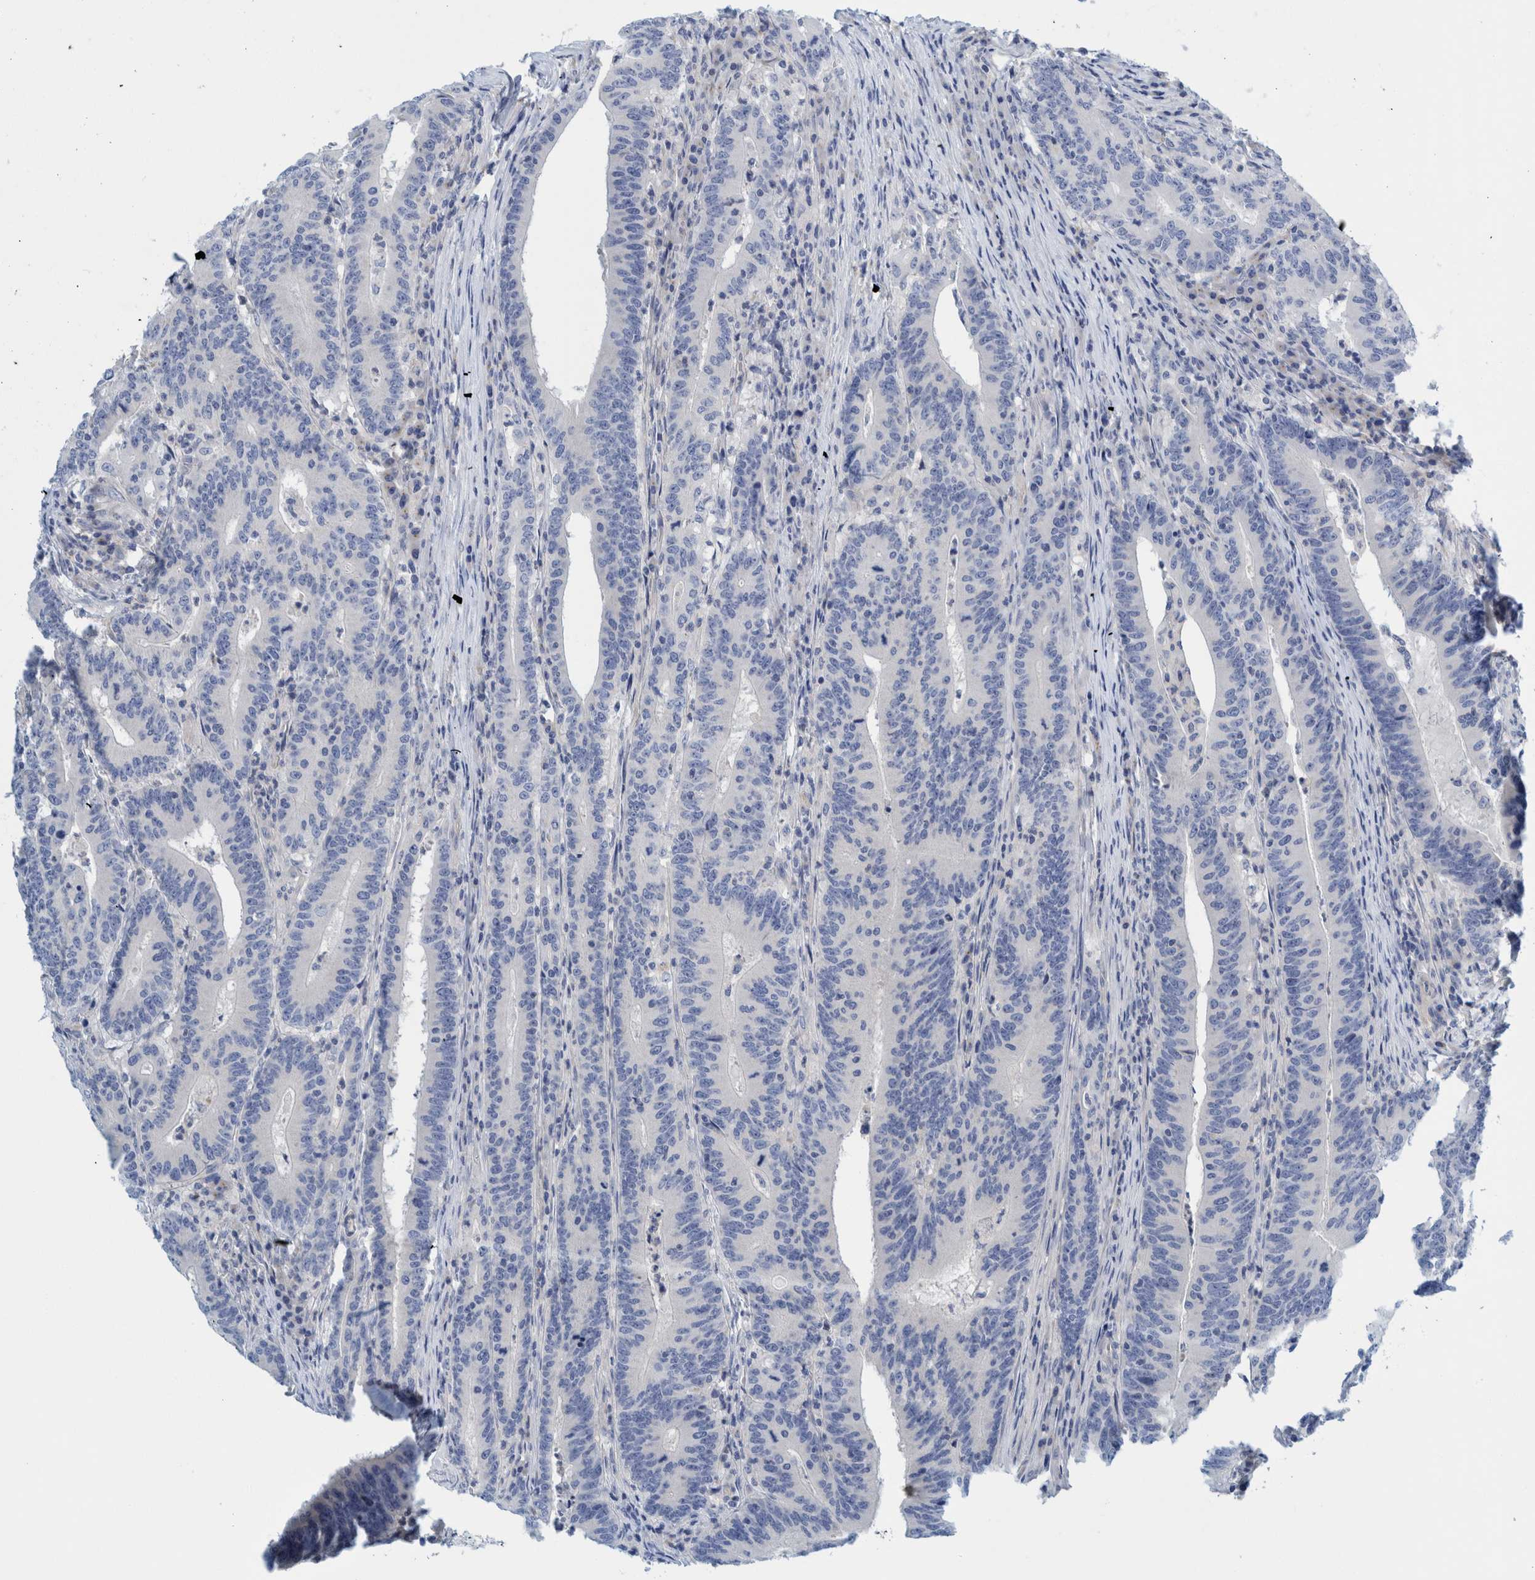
{"staining": {"intensity": "negative", "quantity": "none", "location": "none"}, "tissue": "colorectal cancer", "cell_type": "Tumor cells", "image_type": "cancer", "snomed": [{"axis": "morphology", "description": "Adenocarcinoma, NOS"}, {"axis": "topography", "description": "Colon"}], "caption": "Immunohistochemistry (IHC) photomicrograph of neoplastic tissue: human colorectal adenocarcinoma stained with DAB (3,3'-diaminobenzidine) displays no significant protein expression in tumor cells.", "gene": "ZNF324B", "patient": {"sex": "female", "age": 66}}